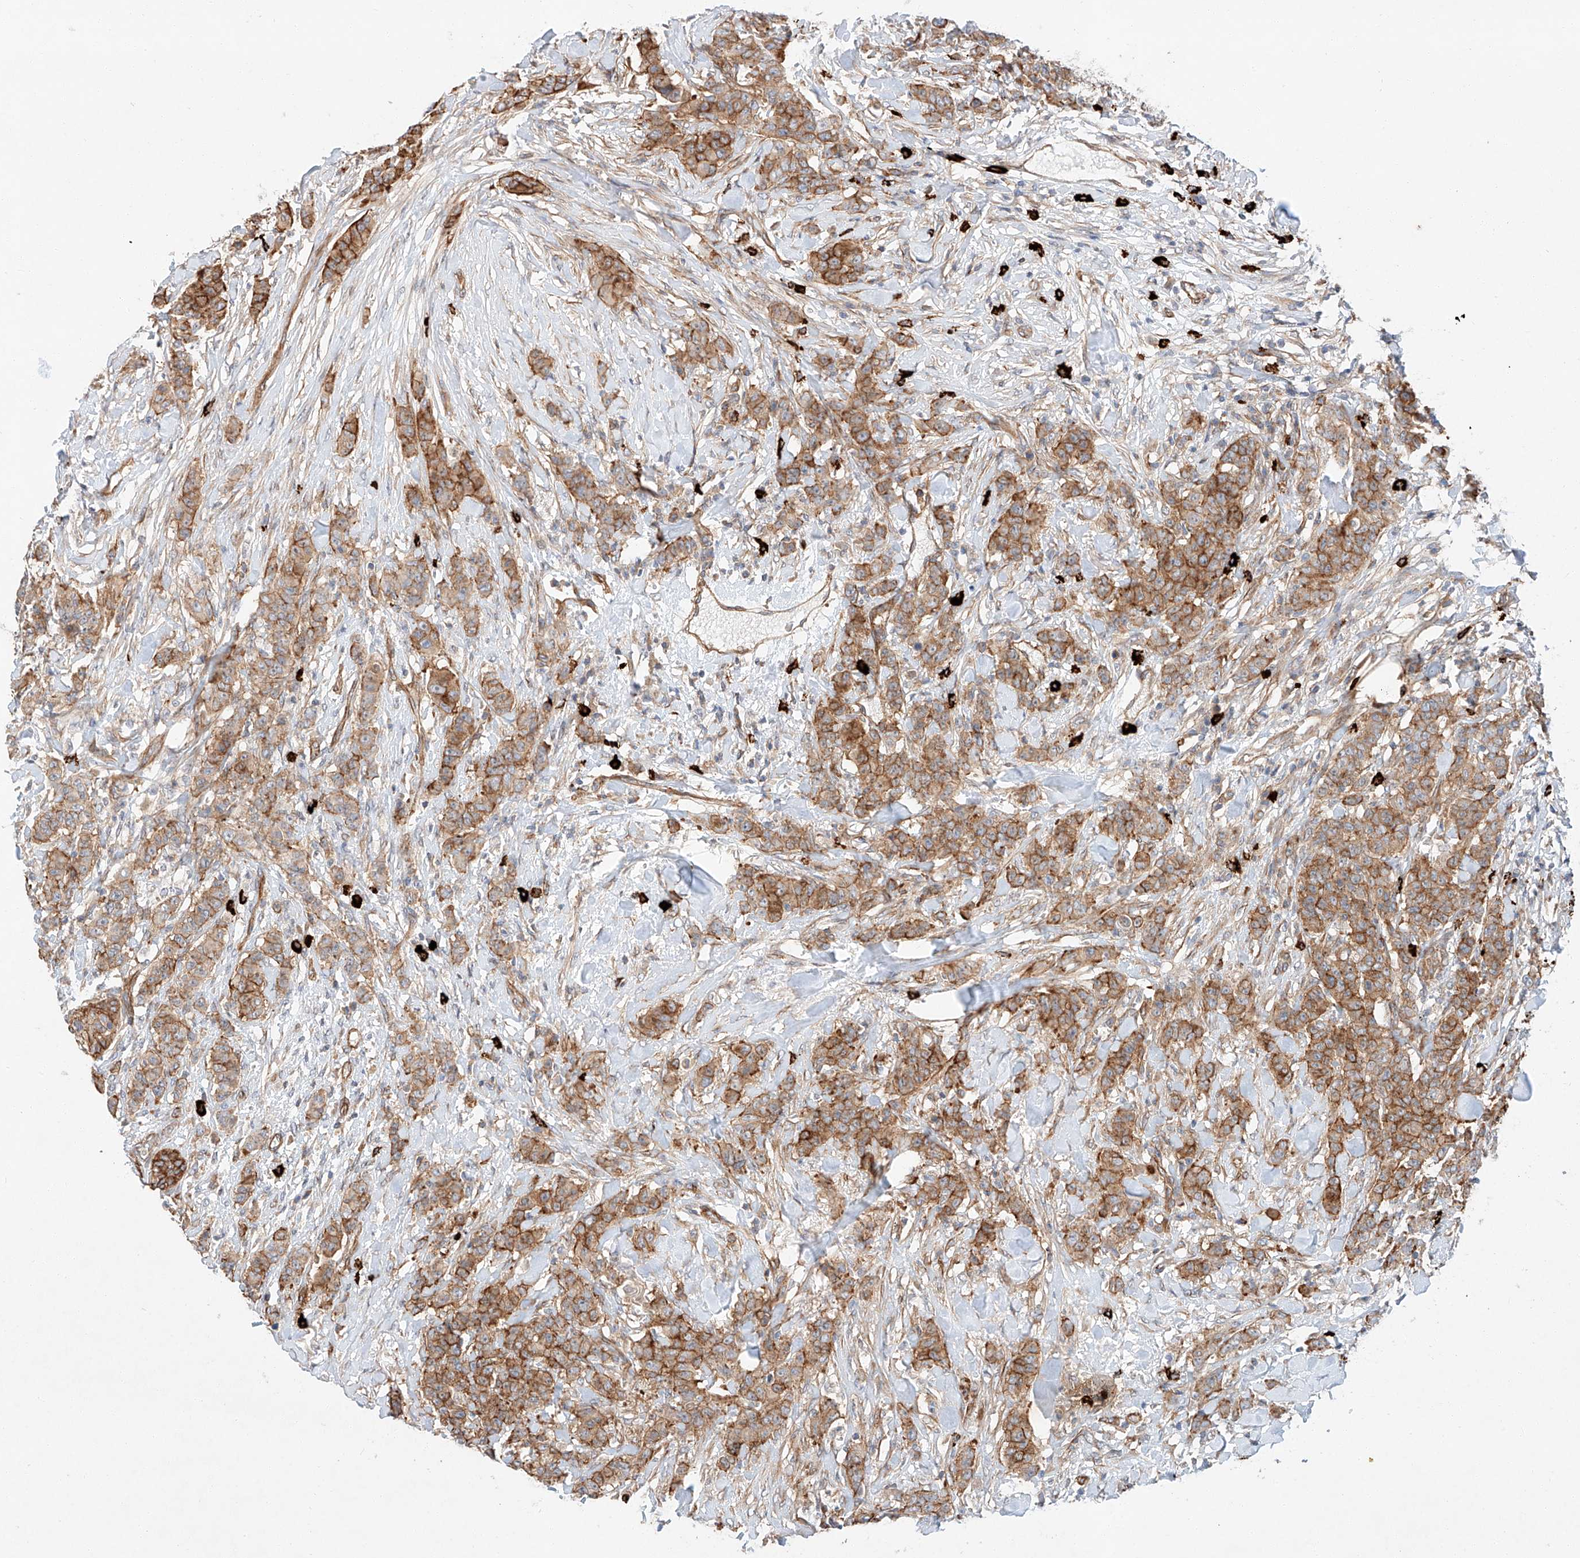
{"staining": {"intensity": "moderate", "quantity": ">75%", "location": "cytoplasmic/membranous"}, "tissue": "breast cancer", "cell_type": "Tumor cells", "image_type": "cancer", "snomed": [{"axis": "morphology", "description": "Duct carcinoma"}, {"axis": "topography", "description": "Breast"}], "caption": "Immunohistochemistry (IHC) (DAB) staining of human invasive ductal carcinoma (breast) reveals moderate cytoplasmic/membranous protein staining in about >75% of tumor cells.", "gene": "MINDY4", "patient": {"sex": "female", "age": 40}}